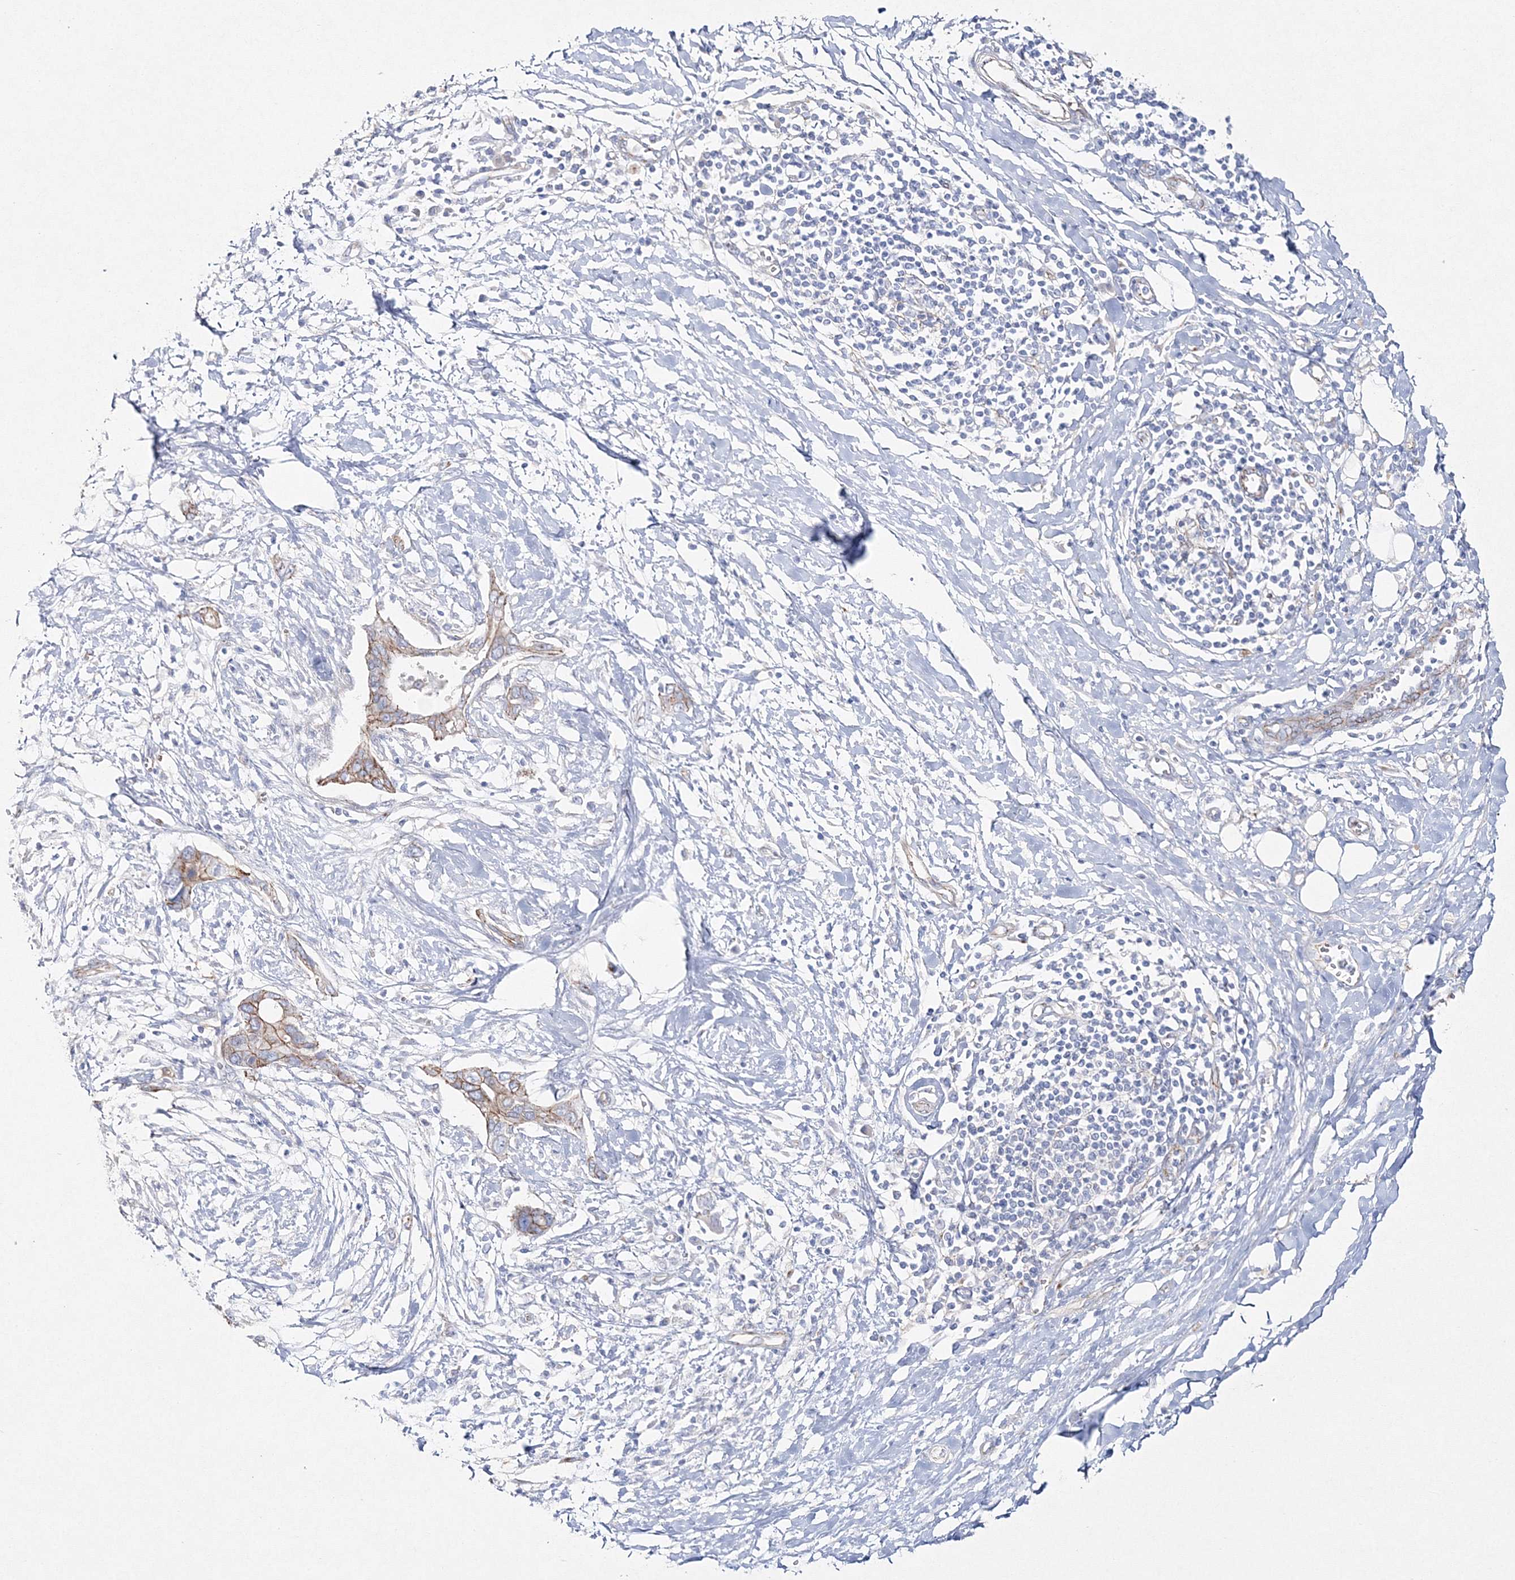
{"staining": {"intensity": "moderate", "quantity": "25%-75%", "location": "cytoplasmic/membranous"}, "tissue": "pancreatic cancer", "cell_type": "Tumor cells", "image_type": "cancer", "snomed": [{"axis": "morphology", "description": "Normal tissue, NOS"}, {"axis": "morphology", "description": "Adenocarcinoma, NOS"}, {"axis": "topography", "description": "Pancreas"}, {"axis": "topography", "description": "Peripheral nerve tissue"}], "caption": "Adenocarcinoma (pancreatic) tissue exhibits moderate cytoplasmic/membranous positivity in about 25%-75% of tumor cells, visualized by immunohistochemistry.", "gene": "NAA40", "patient": {"sex": "male", "age": 59}}